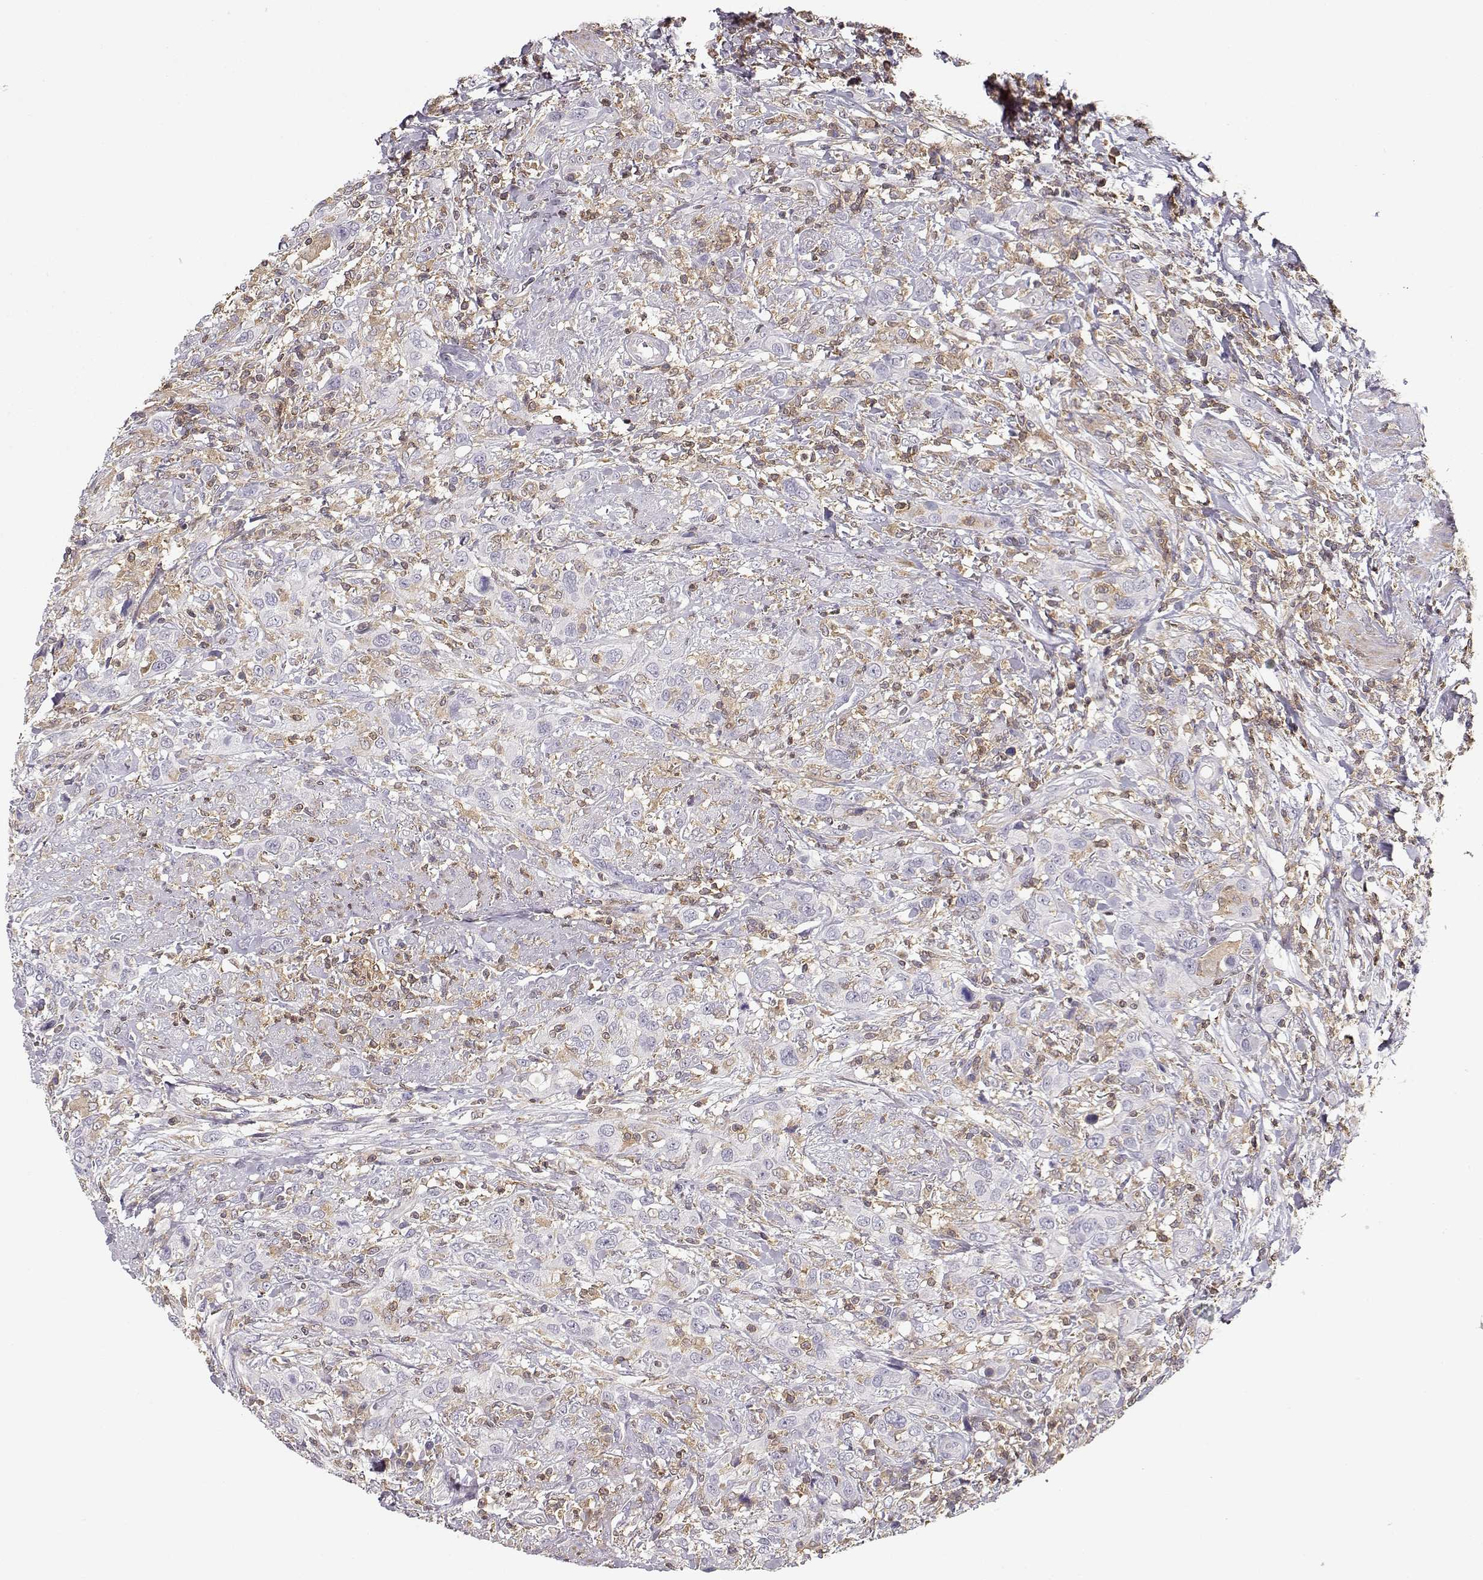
{"staining": {"intensity": "negative", "quantity": "none", "location": "none"}, "tissue": "urothelial cancer", "cell_type": "Tumor cells", "image_type": "cancer", "snomed": [{"axis": "morphology", "description": "Urothelial carcinoma, NOS"}, {"axis": "morphology", "description": "Urothelial carcinoma, High grade"}, {"axis": "topography", "description": "Urinary bladder"}], "caption": "A micrograph of urothelial cancer stained for a protein exhibits no brown staining in tumor cells.", "gene": "VAV1", "patient": {"sex": "female", "age": 64}}